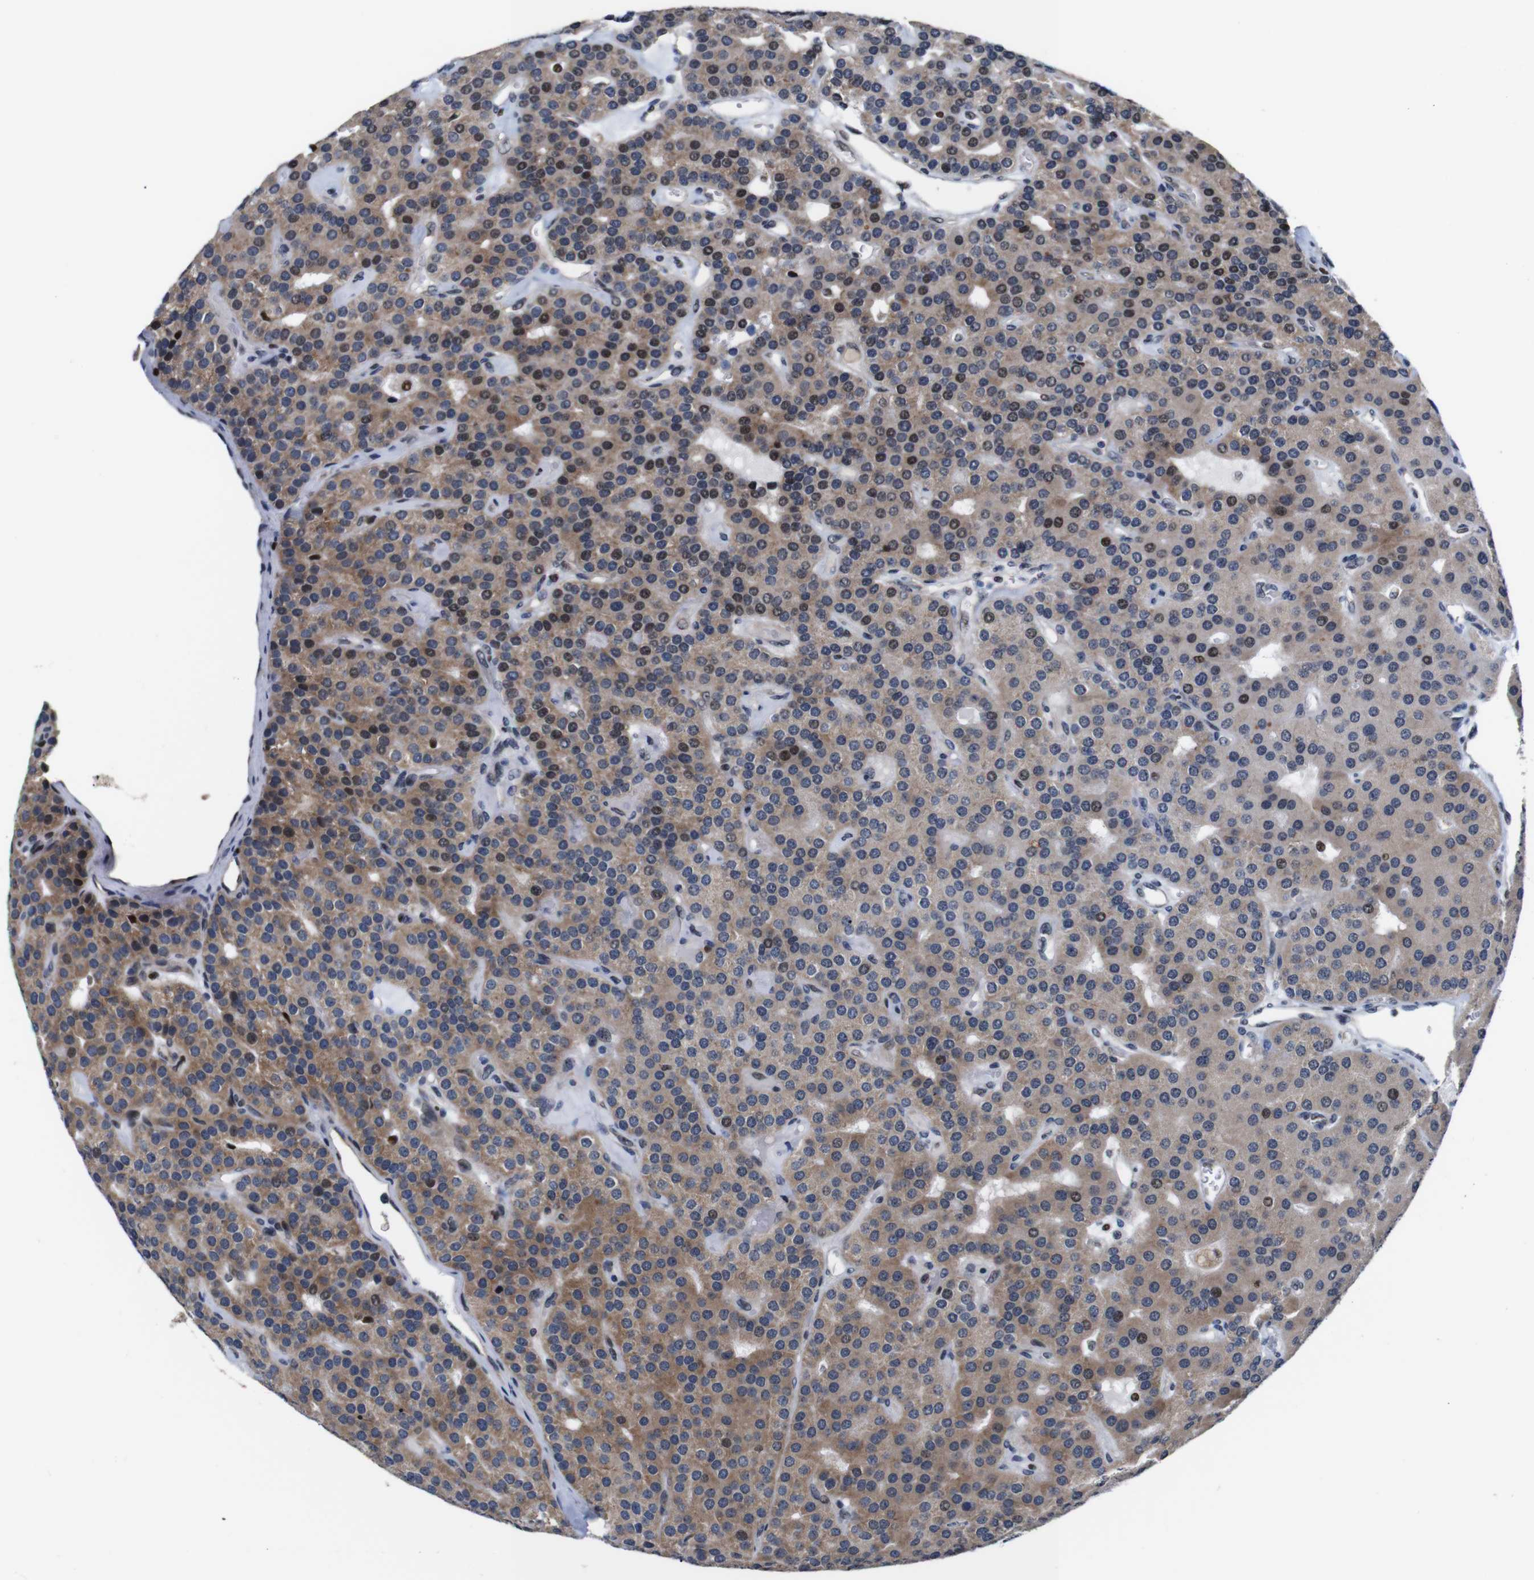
{"staining": {"intensity": "moderate", "quantity": "25%-75%", "location": "cytoplasmic/membranous,nuclear"}, "tissue": "parathyroid gland", "cell_type": "Glandular cells", "image_type": "normal", "snomed": [{"axis": "morphology", "description": "Normal tissue, NOS"}, {"axis": "morphology", "description": "Adenoma, NOS"}, {"axis": "topography", "description": "Parathyroid gland"}], "caption": "A micrograph showing moderate cytoplasmic/membranous,nuclear staining in approximately 25%-75% of glandular cells in normal parathyroid gland, as visualized by brown immunohistochemical staining.", "gene": "GATA6", "patient": {"sex": "female", "age": 86}}